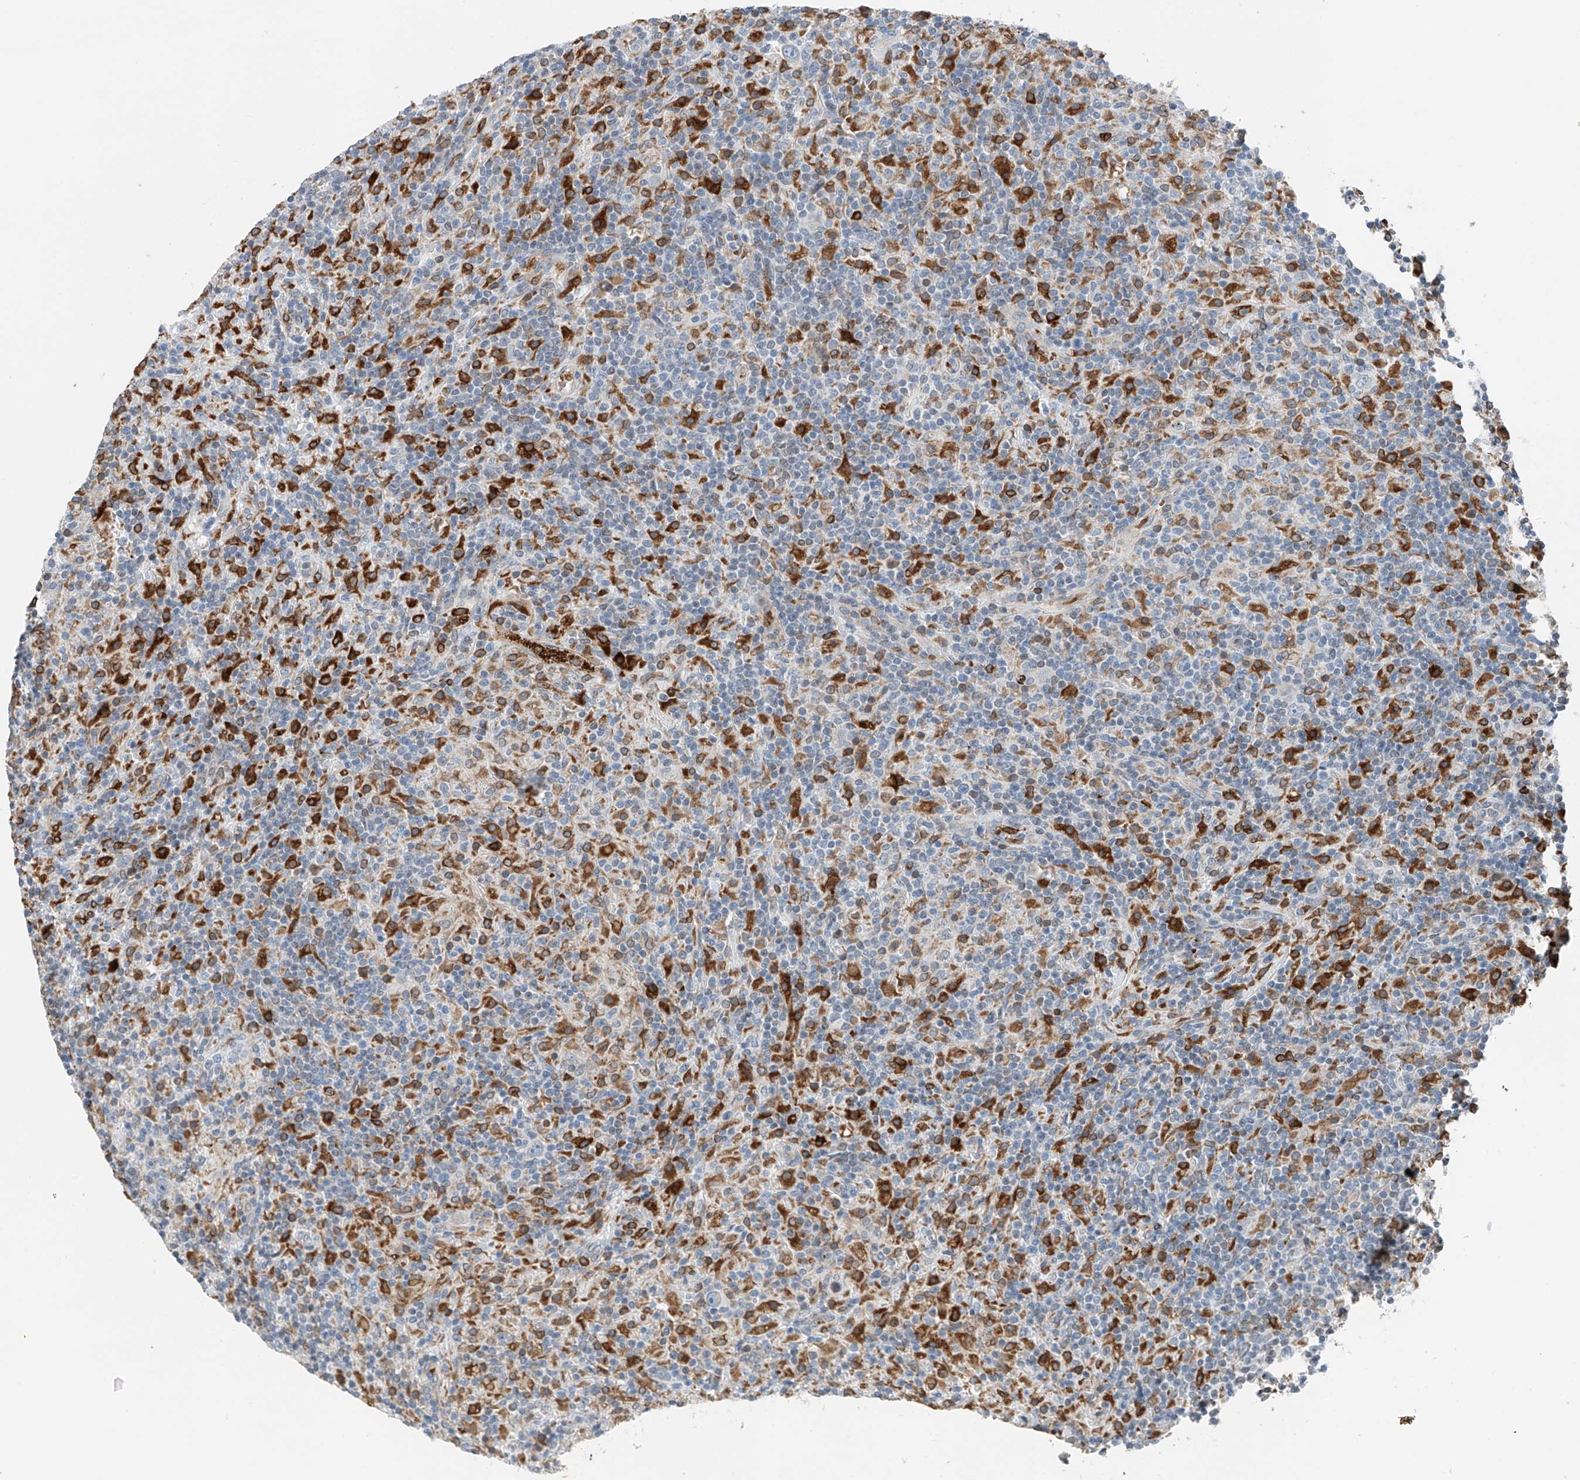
{"staining": {"intensity": "negative", "quantity": "none", "location": "none"}, "tissue": "lymphoma", "cell_type": "Tumor cells", "image_type": "cancer", "snomed": [{"axis": "morphology", "description": "Hodgkin's disease, NOS"}, {"axis": "topography", "description": "Lymph node"}], "caption": "IHC histopathology image of lymphoma stained for a protein (brown), which displays no positivity in tumor cells.", "gene": "TBXAS1", "patient": {"sex": "male", "age": 70}}